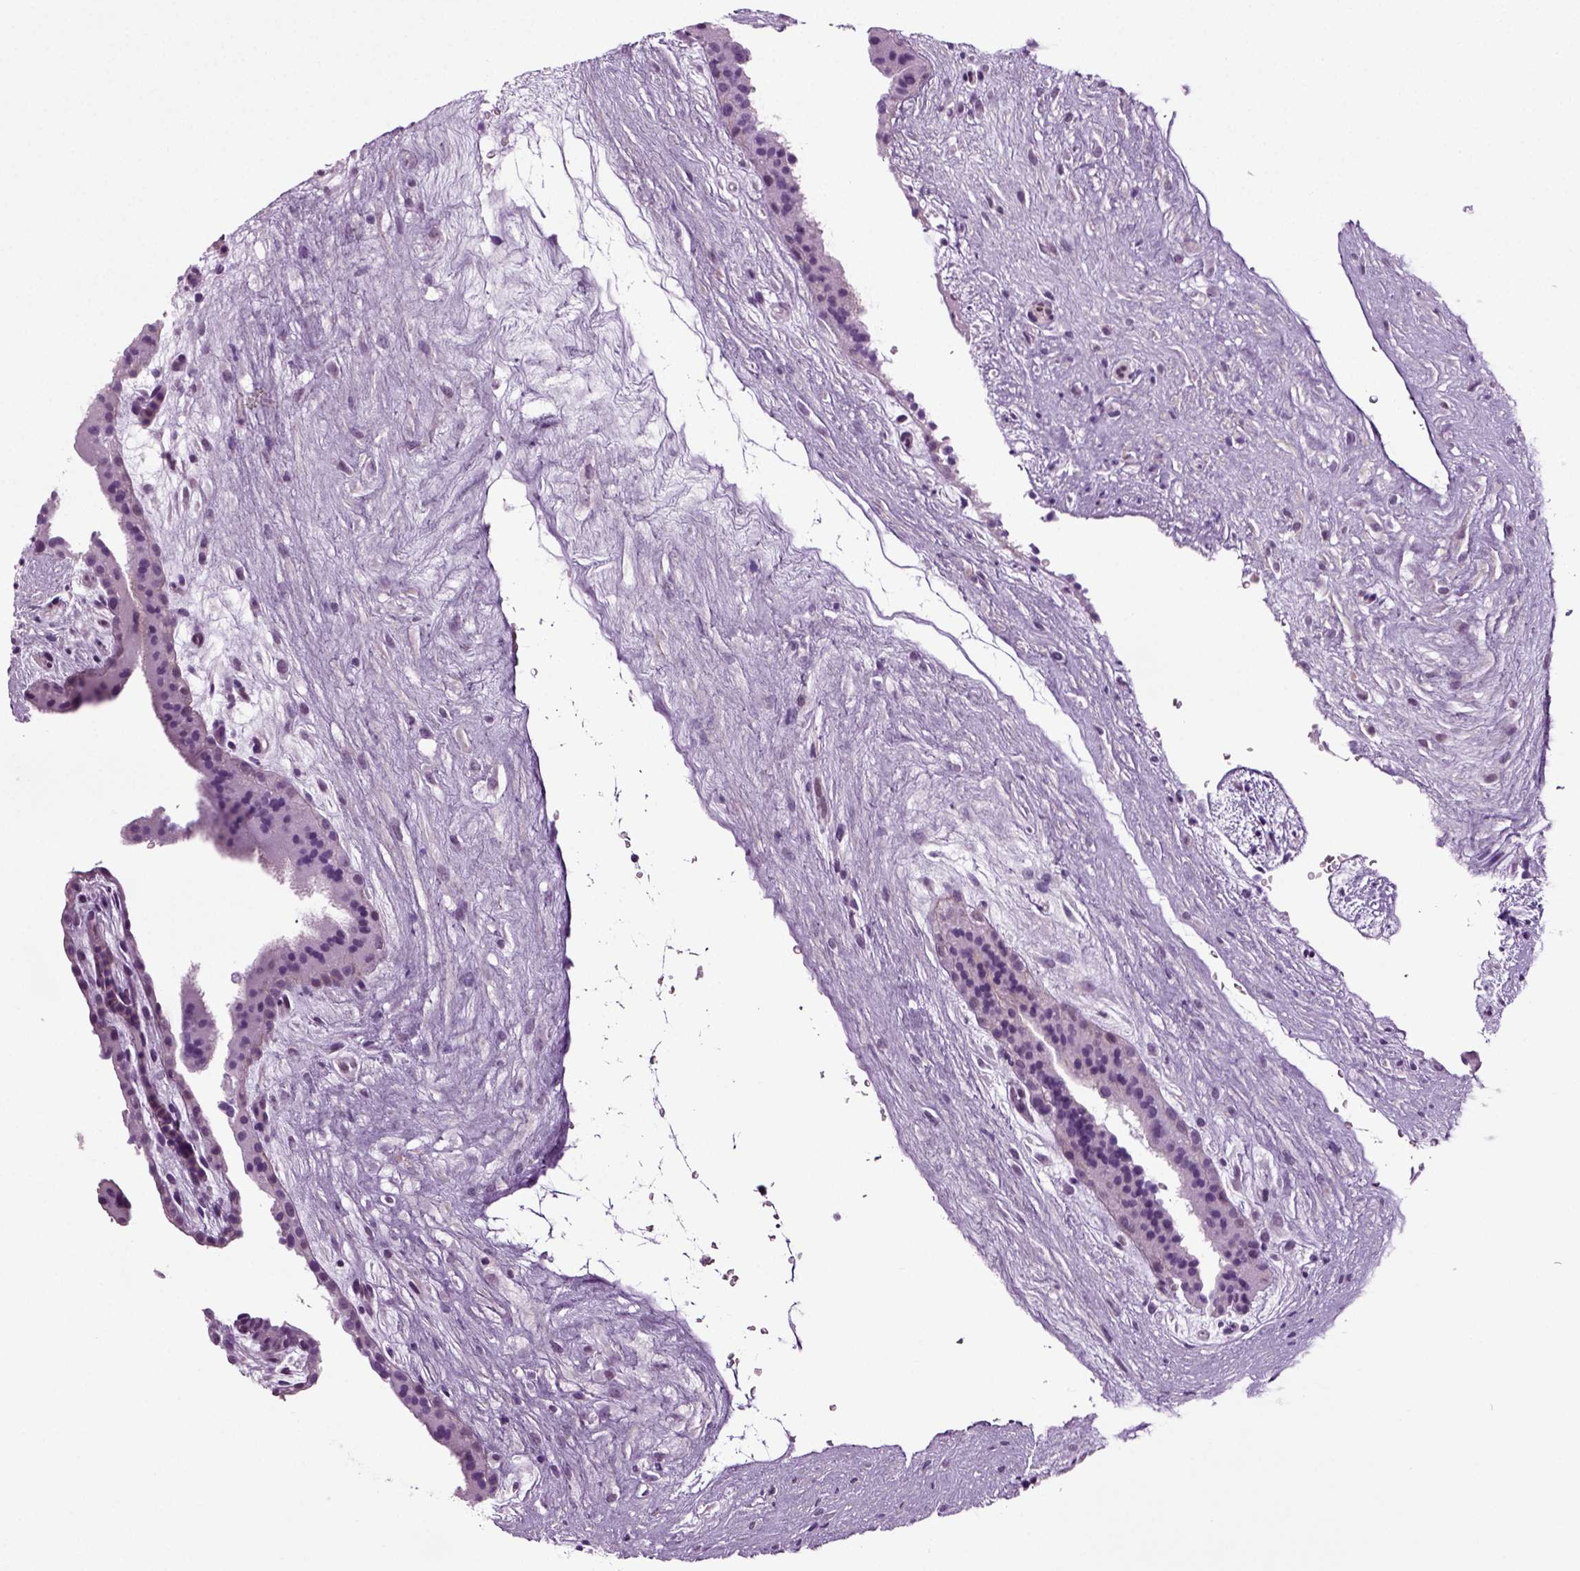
{"staining": {"intensity": "negative", "quantity": "none", "location": "none"}, "tissue": "placenta", "cell_type": "Decidual cells", "image_type": "normal", "snomed": [{"axis": "morphology", "description": "Normal tissue, NOS"}, {"axis": "topography", "description": "Placenta"}], "caption": "An image of placenta stained for a protein demonstrates no brown staining in decidual cells. (DAB (3,3'-diaminobenzidine) IHC with hematoxylin counter stain).", "gene": "RFX3", "patient": {"sex": "female", "age": 19}}